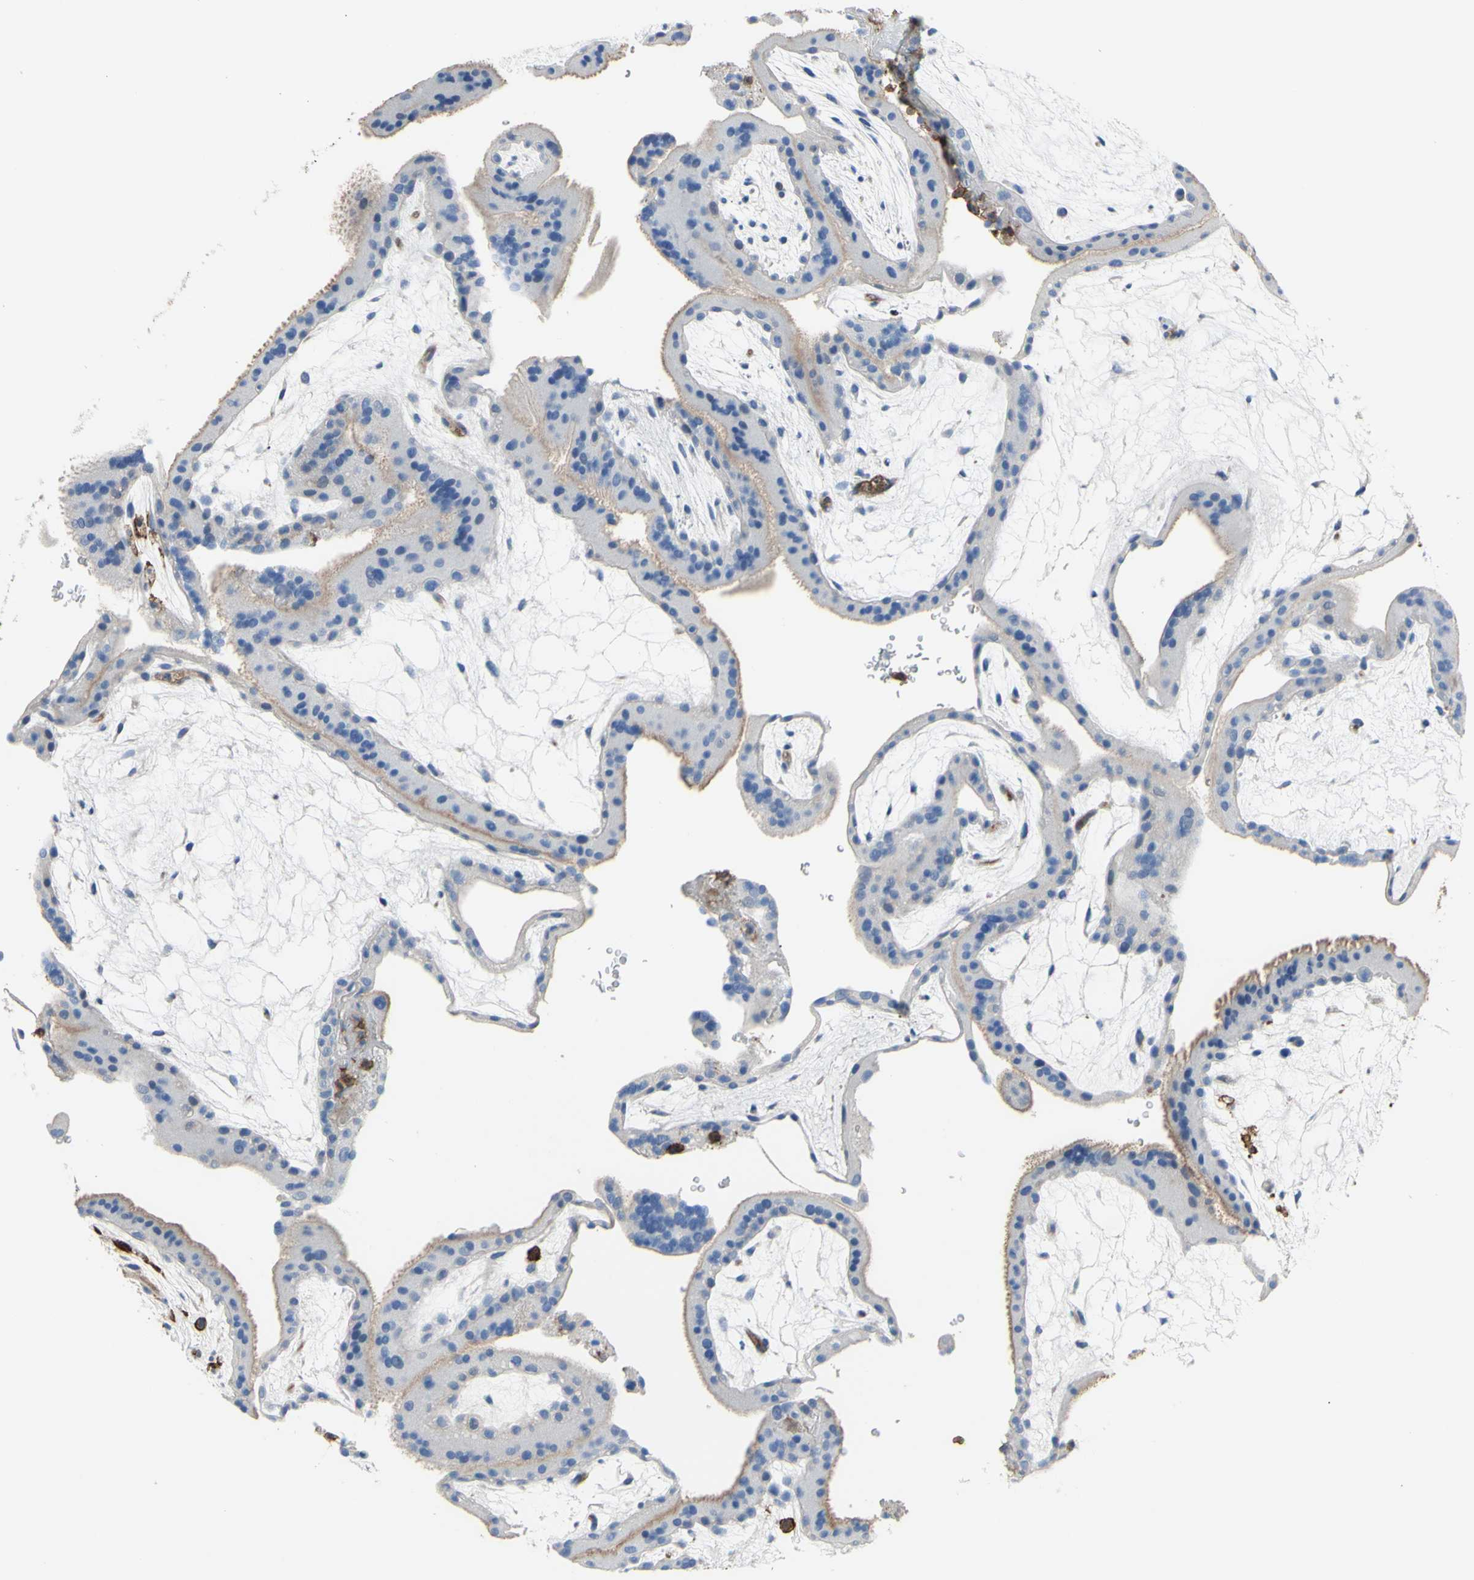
{"staining": {"intensity": "negative", "quantity": "none", "location": "none"}, "tissue": "placenta", "cell_type": "Decidual cells", "image_type": "normal", "snomed": [{"axis": "morphology", "description": "Normal tissue, NOS"}, {"axis": "topography", "description": "Placenta"}], "caption": "IHC of normal placenta displays no staining in decidual cells.", "gene": "FCGR2A", "patient": {"sex": "female", "age": 19}}